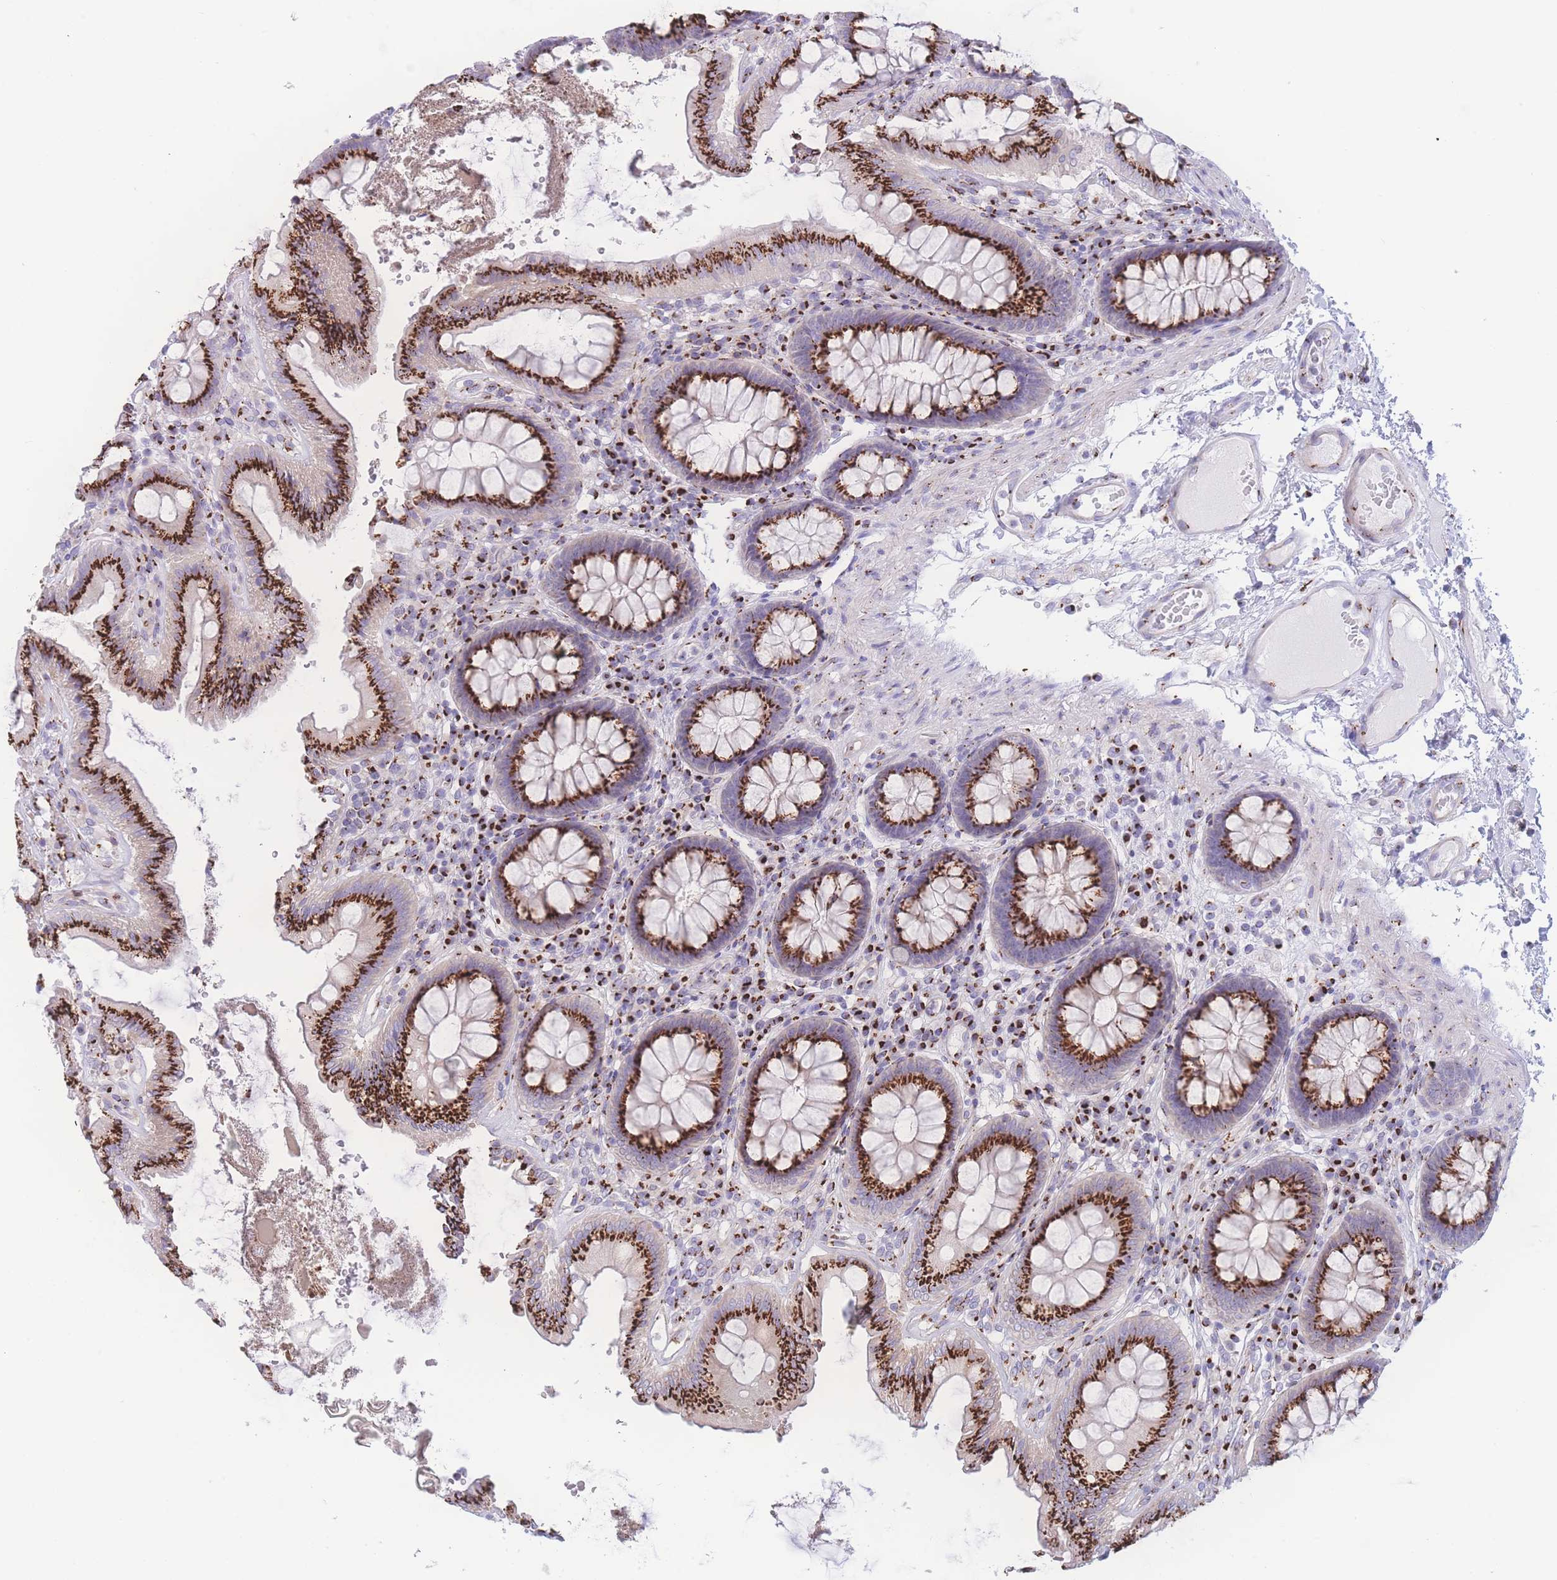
{"staining": {"intensity": "moderate", "quantity": "<25%", "location": "cytoplasmic/membranous"}, "tissue": "colon", "cell_type": "Endothelial cells", "image_type": "normal", "snomed": [{"axis": "morphology", "description": "Normal tissue, NOS"}, {"axis": "topography", "description": "Colon"}], "caption": "This image demonstrates IHC staining of benign colon, with low moderate cytoplasmic/membranous positivity in about <25% of endothelial cells.", "gene": "GOLM2", "patient": {"sex": "male", "age": 84}}